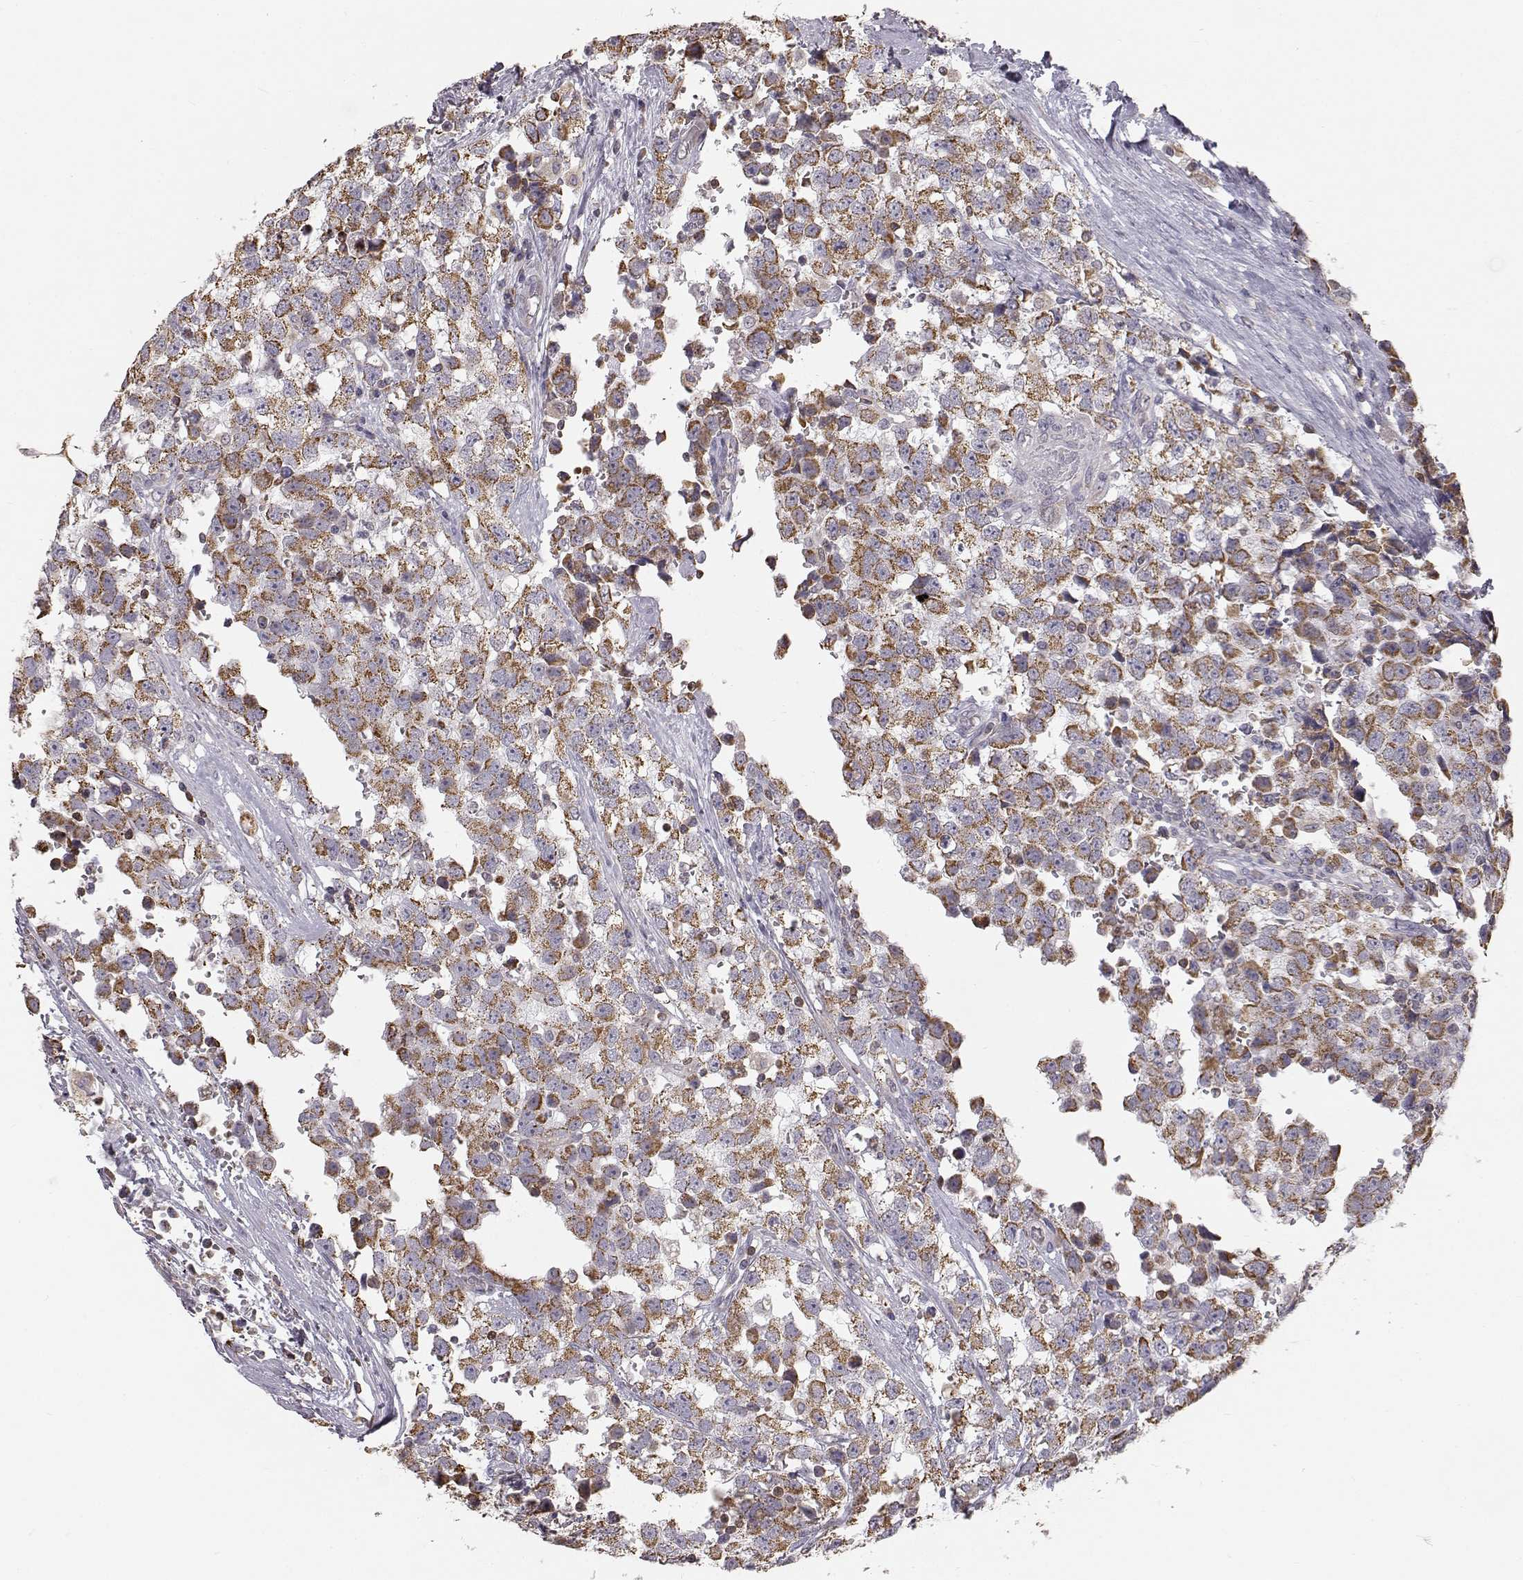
{"staining": {"intensity": "strong", "quantity": ">75%", "location": "cytoplasmic/membranous"}, "tissue": "testis cancer", "cell_type": "Tumor cells", "image_type": "cancer", "snomed": [{"axis": "morphology", "description": "Seminoma, NOS"}, {"axis": "topography", "description": "Testis"}], "caption": "Immunohistochemistry (IHC) of human testis cancer (seminoma) shows high levels of strong cytoplasmic/membranous expression in approximately >75% of tumor cells.", "gene": "GRAP2", "patient": {"sex": "male", "age": 34}}